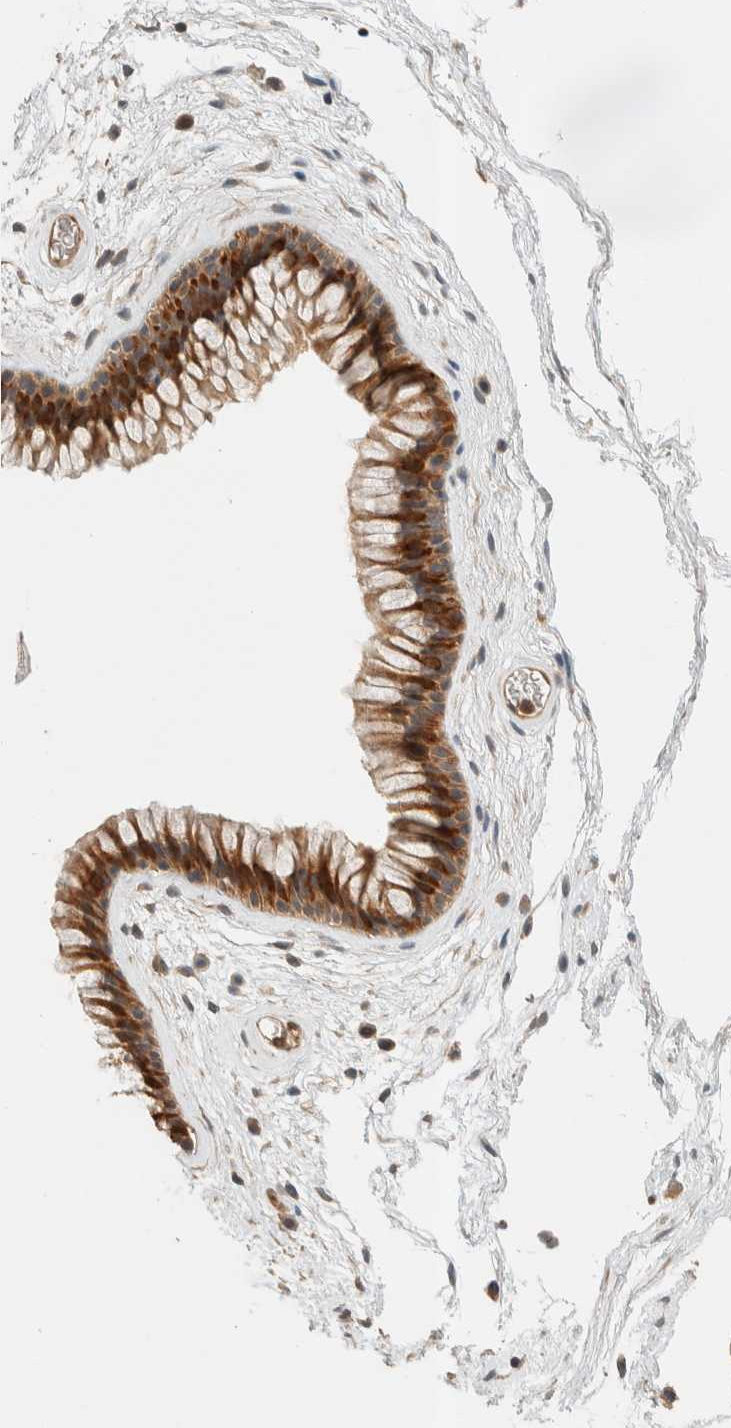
{"staining": {"intensity": "moderate", "quantity": ">75%", "location": "cytoplasmic/membranous"}, "tissue": "nasopharynx", "cell_type": "Respiratory epithelial cells", "image_type": "normal", "snomed": [{"axis": "morphology", "description": "Normal tissue, NOS"}, {"axis": "morphology", "description": "Inflammation, NOS"}, {"axis": "topography", "description": "Nasopharynx"}], "caption": "Approximately >75% of respiratory epithelial cells in unremarkable human nasopharynx reveal moderate cytoplasmic/membranous protein staining as visualized by brown immunohistochemical staining.", "gene": "ADSS2", "patient": {"sex": "male", "age": 48}}